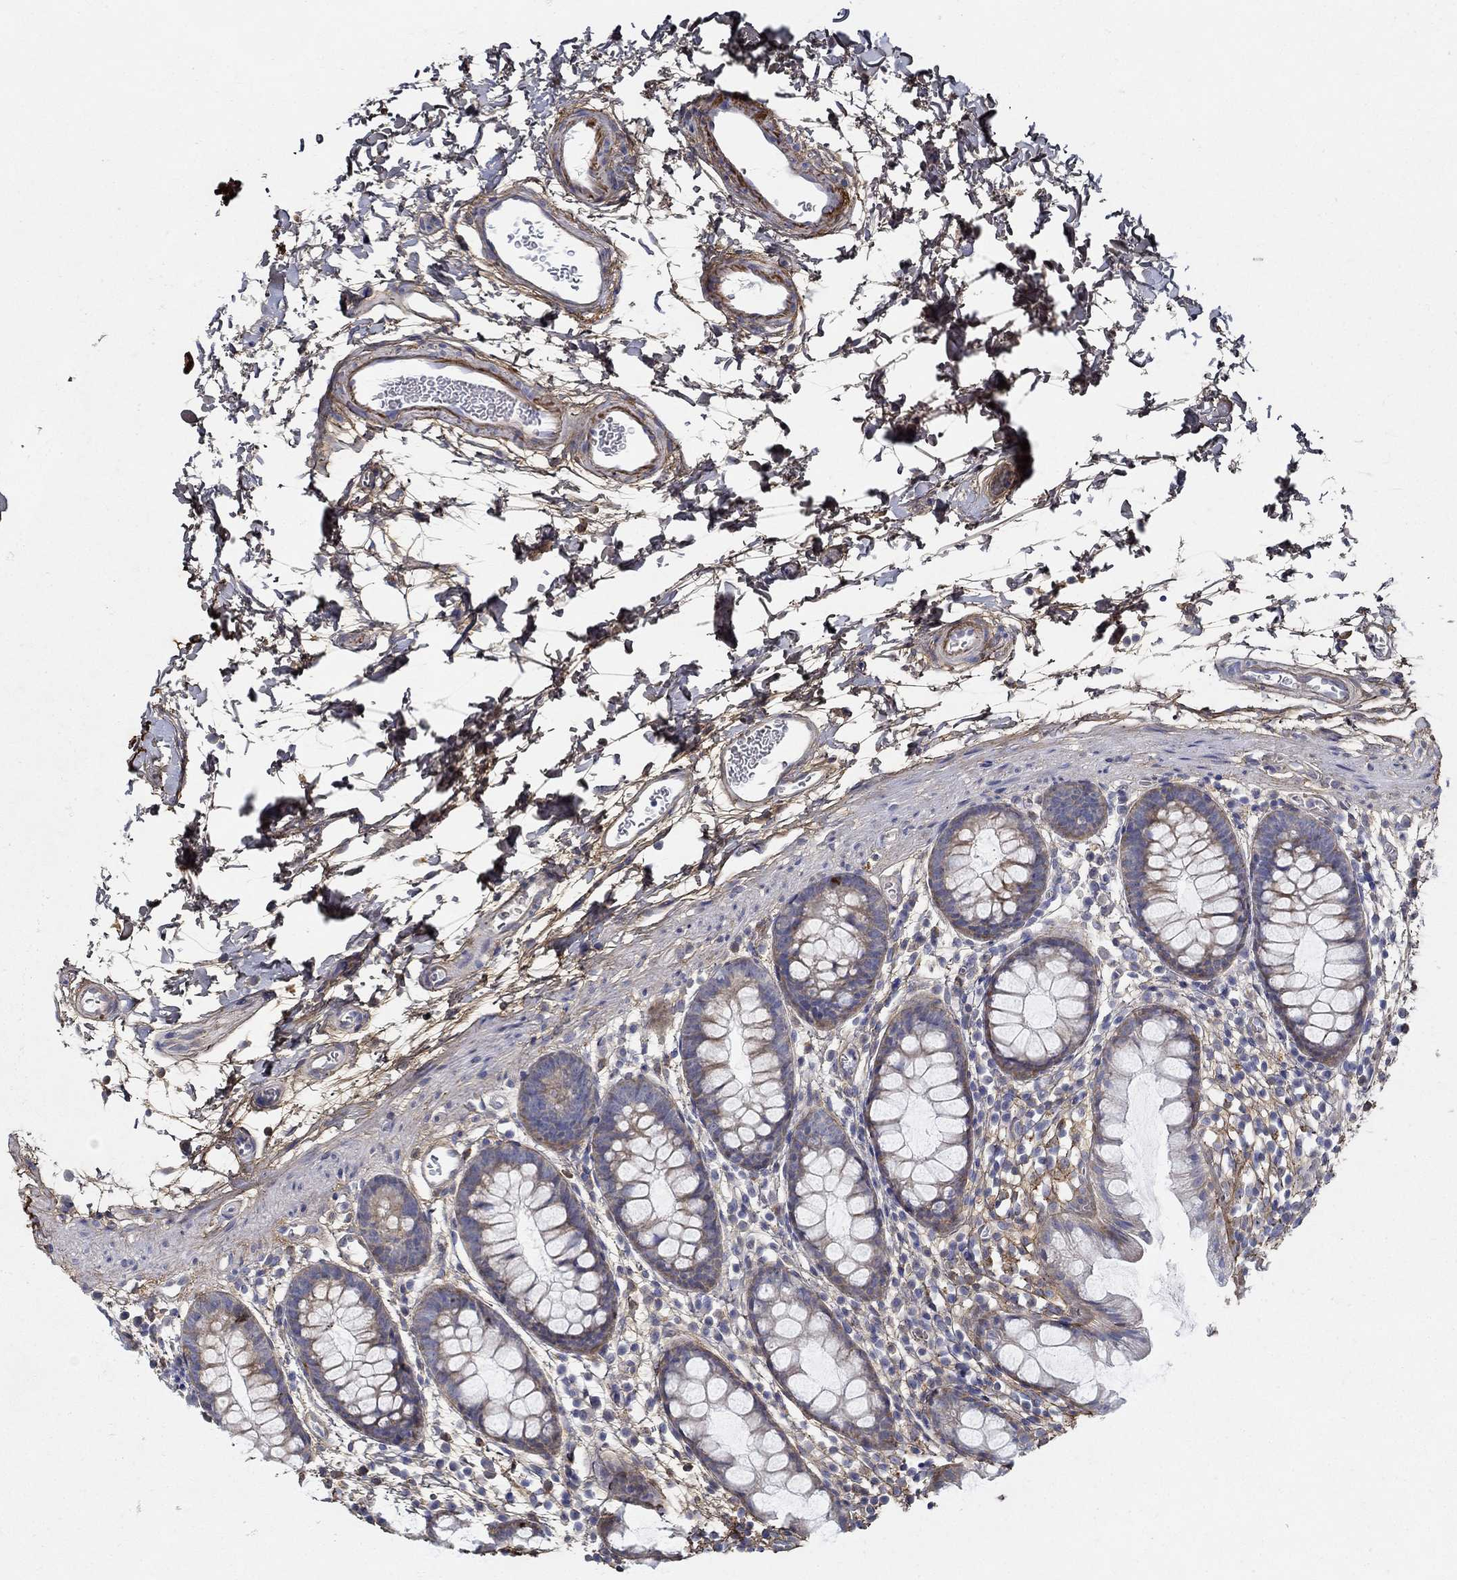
{"staining": {"intensity": "moderate", "quantity": "<25%", "location": "cytoplasmic/membranous"}, "tissue": "rectum", "cell_type": "Glandular cells", "image_type": "normal", "snomed": [{"axis": "morphology", "description": "Normal tissue, NOS"}, {"axis": "topography", "description": "Rectum"}], "caption": "Glandular cells exhibit low levels of moderate cytoplasmic/membranous expression in approximately <25% of cells in benign rectum.", "gene": "TGFBI", "patient": {"sex": "male", "age": 57}}